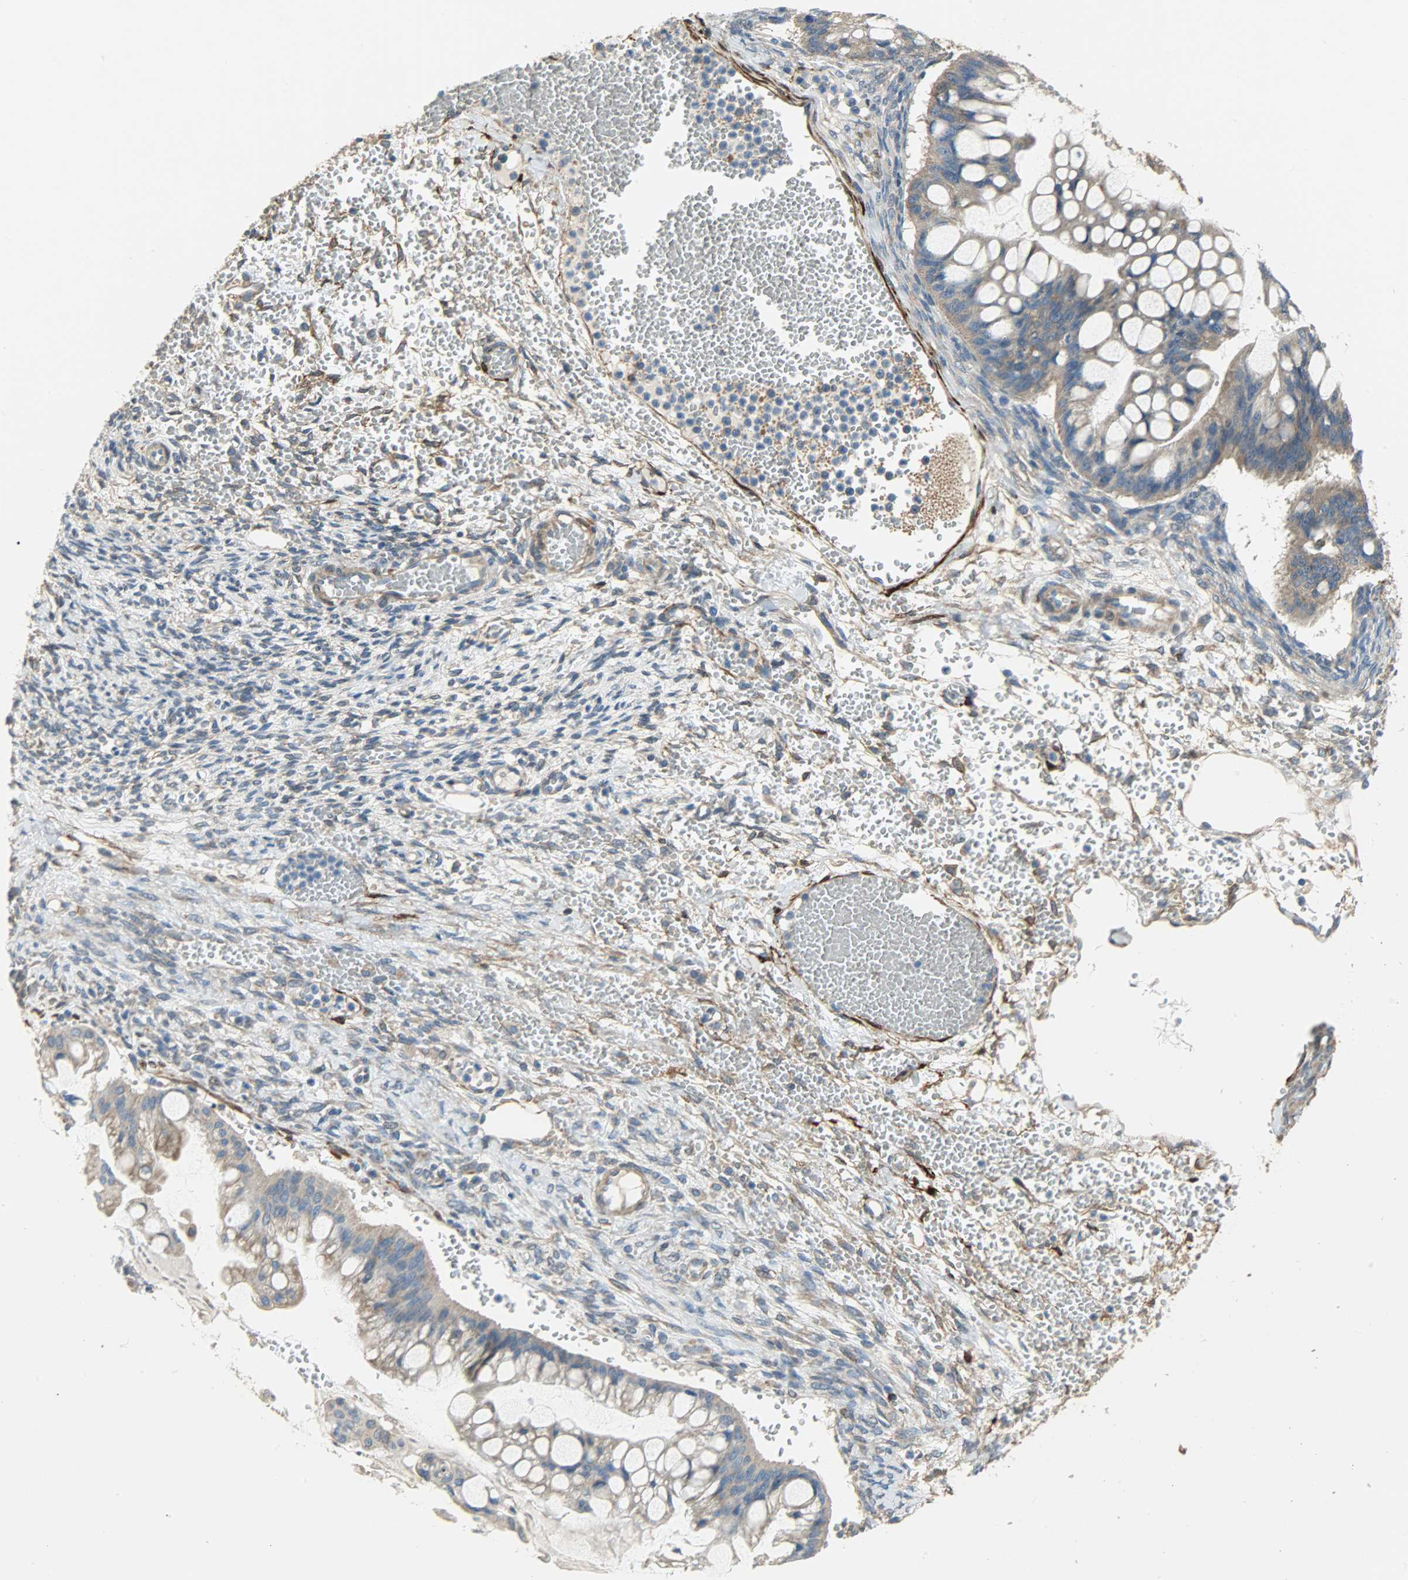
{"staining": {"intensity": "moderate", "quantity": ">75%", "location": "cytoplasmic/membranous"}, "tissue": "ovarian cancer", "cell_type": "Tumor cells", "image_type": "cancer", "snomed": [{"axis": "morphology", "description": "Cystadenocarcinoma, mucinous, NOS"}, {"axis": "topography", "description": "Ovary"}], "caption": "High-power microscopy captured an immunohistochemistry (IHC) histopathology image of ovarian cancer (mucinous cystadenocarcinoma), revealing moderate cytoplasmic/membranous staining in about >75% of tumor cells.", "gene": "C1orf198", "patient": {"sex": "female", "age": 73}}